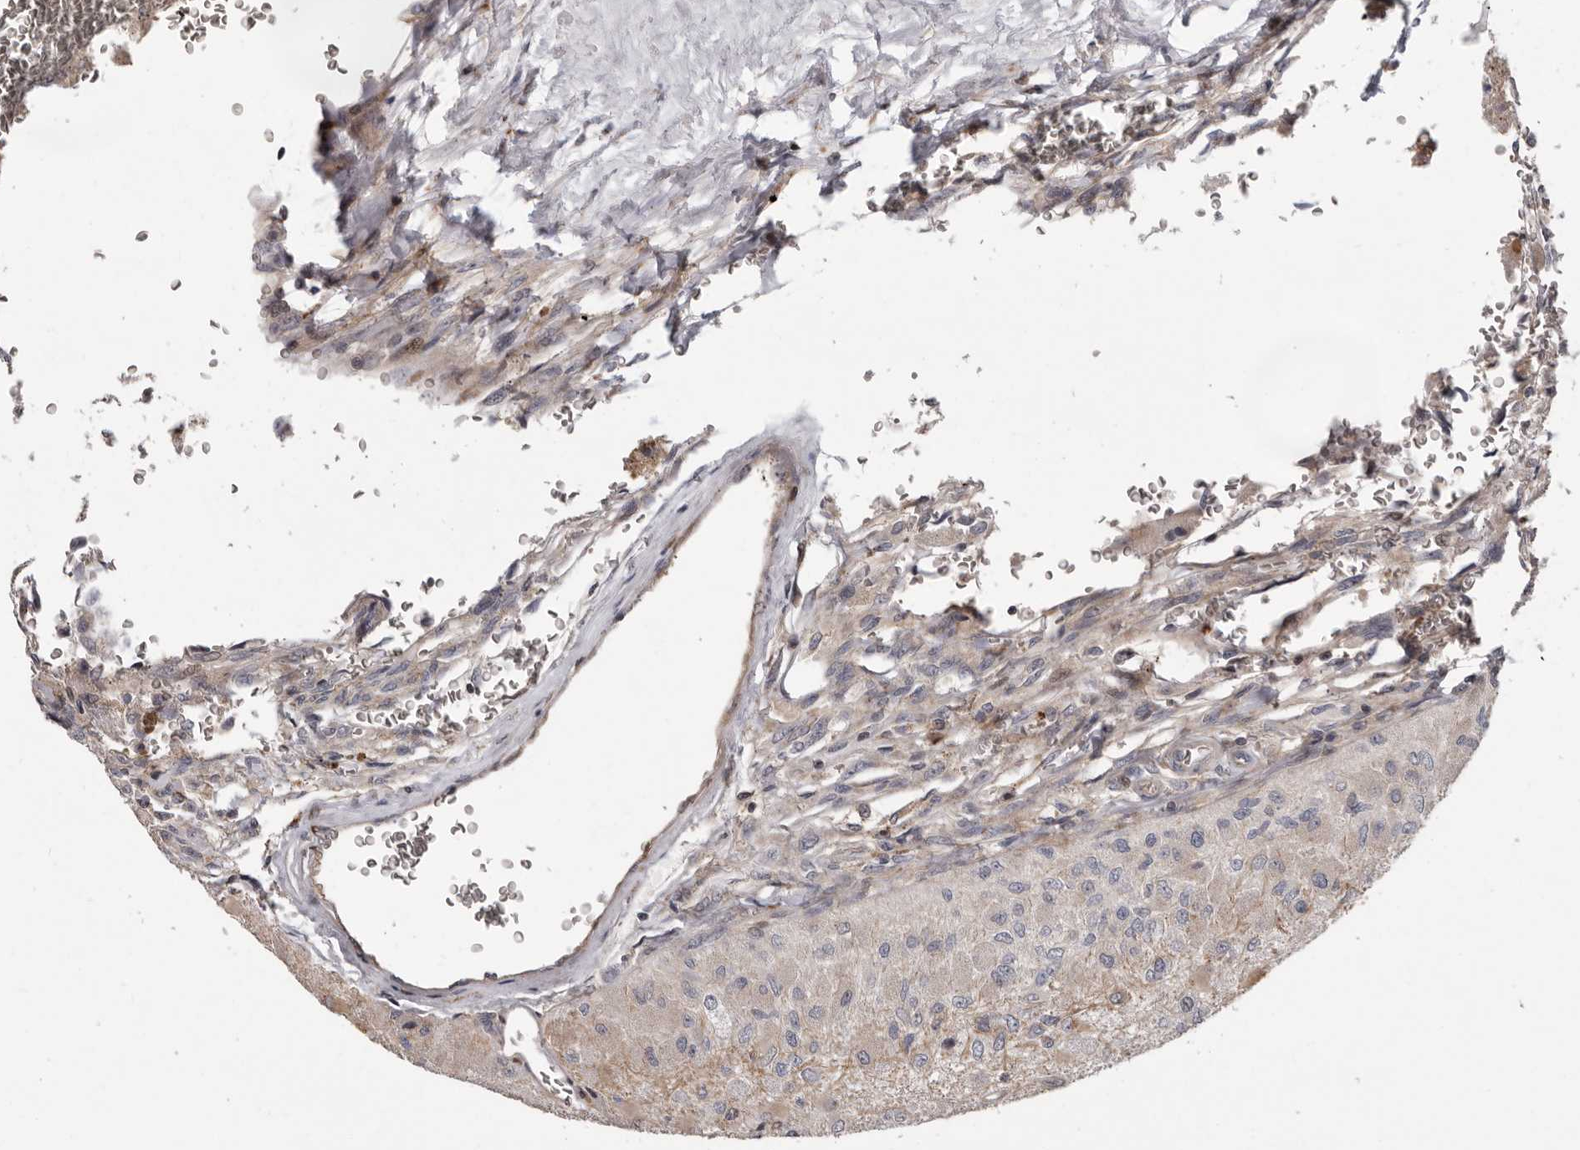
{"staining": {"intensity": "negative", "quantity": "none", "location": "none"}, "tissue": "glioma", "cell_type": "Tumor cells", "image_type": "cancer", "snomed": [{"axis": "morphology", "description": "Normal tissue, NOS"}, {"axis": "morphology", "description": "Glioma, malignant, High grade"}, {"axis": "topography", "description": "Cerebral cortex"}], "caption": "This is a photomicrograph of IHC staining of glioma, which shows no staining in tumor cells. (DAB immunohistochemistry (IHC) visualized using brightfield microscopy, high magnification).", "gene": "FGFR4", "patient": {"sex": "male", "age": 77}}